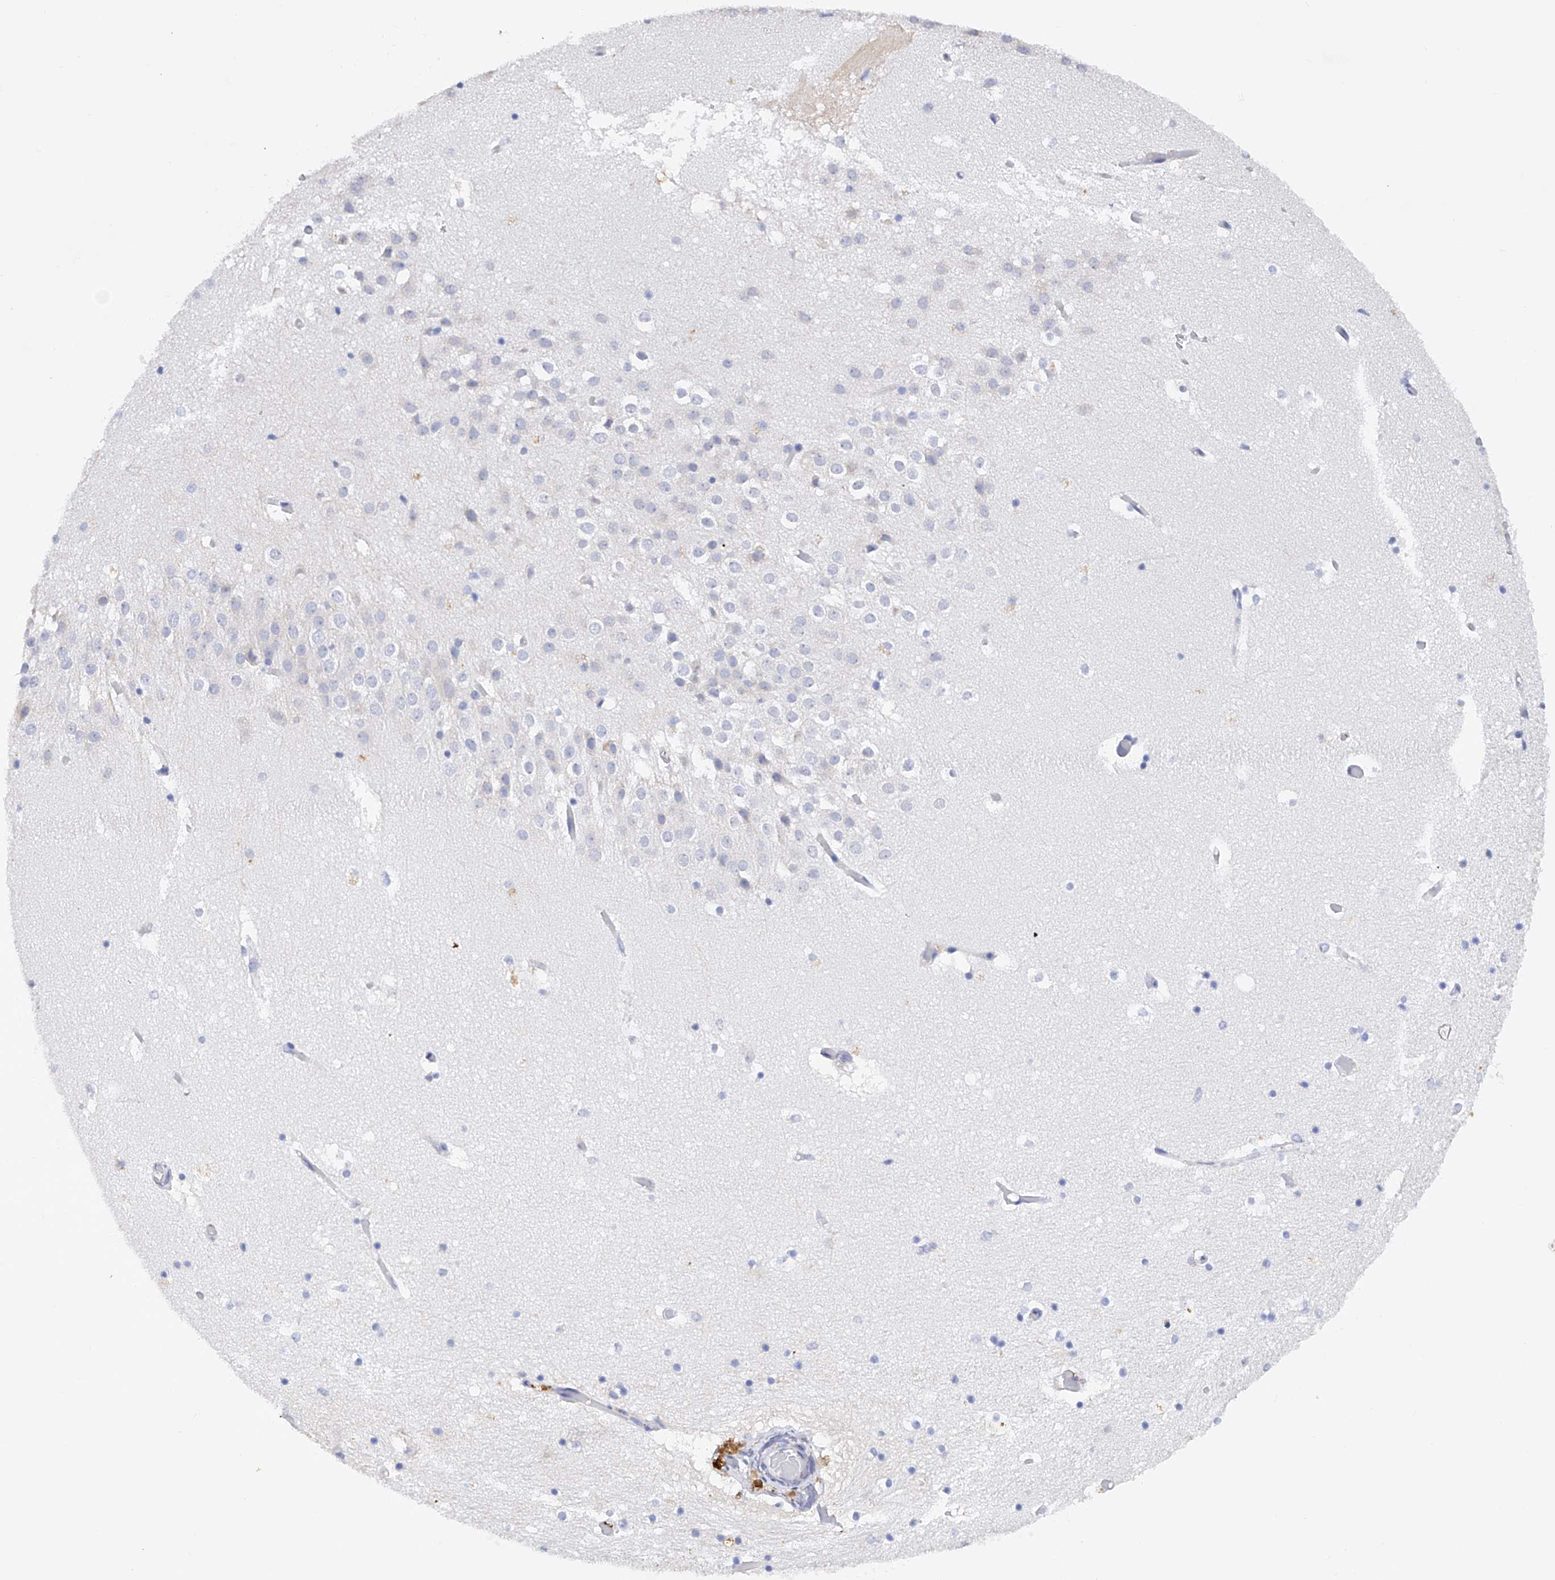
{"staining": {"intensity": "negative", "quantity": "none", "location": "none"}, "tissue": "hippocampus", "cell_type": "Glial cells", "image_type": "normal", "snomed": [{"axis": "morphology", "description": "Normal tissue, NOS"}, {"axis": "topography", "description": "Hippocampus"}], "caption": "Image shows no protein positivity in glial cells of normal hippocampus. (DAB (3,3'-diaminobenzidine) IHC with hematoxylin counter stain).", "gene": "PDIA5", "patient": {"sex": "female", "age": 52}}